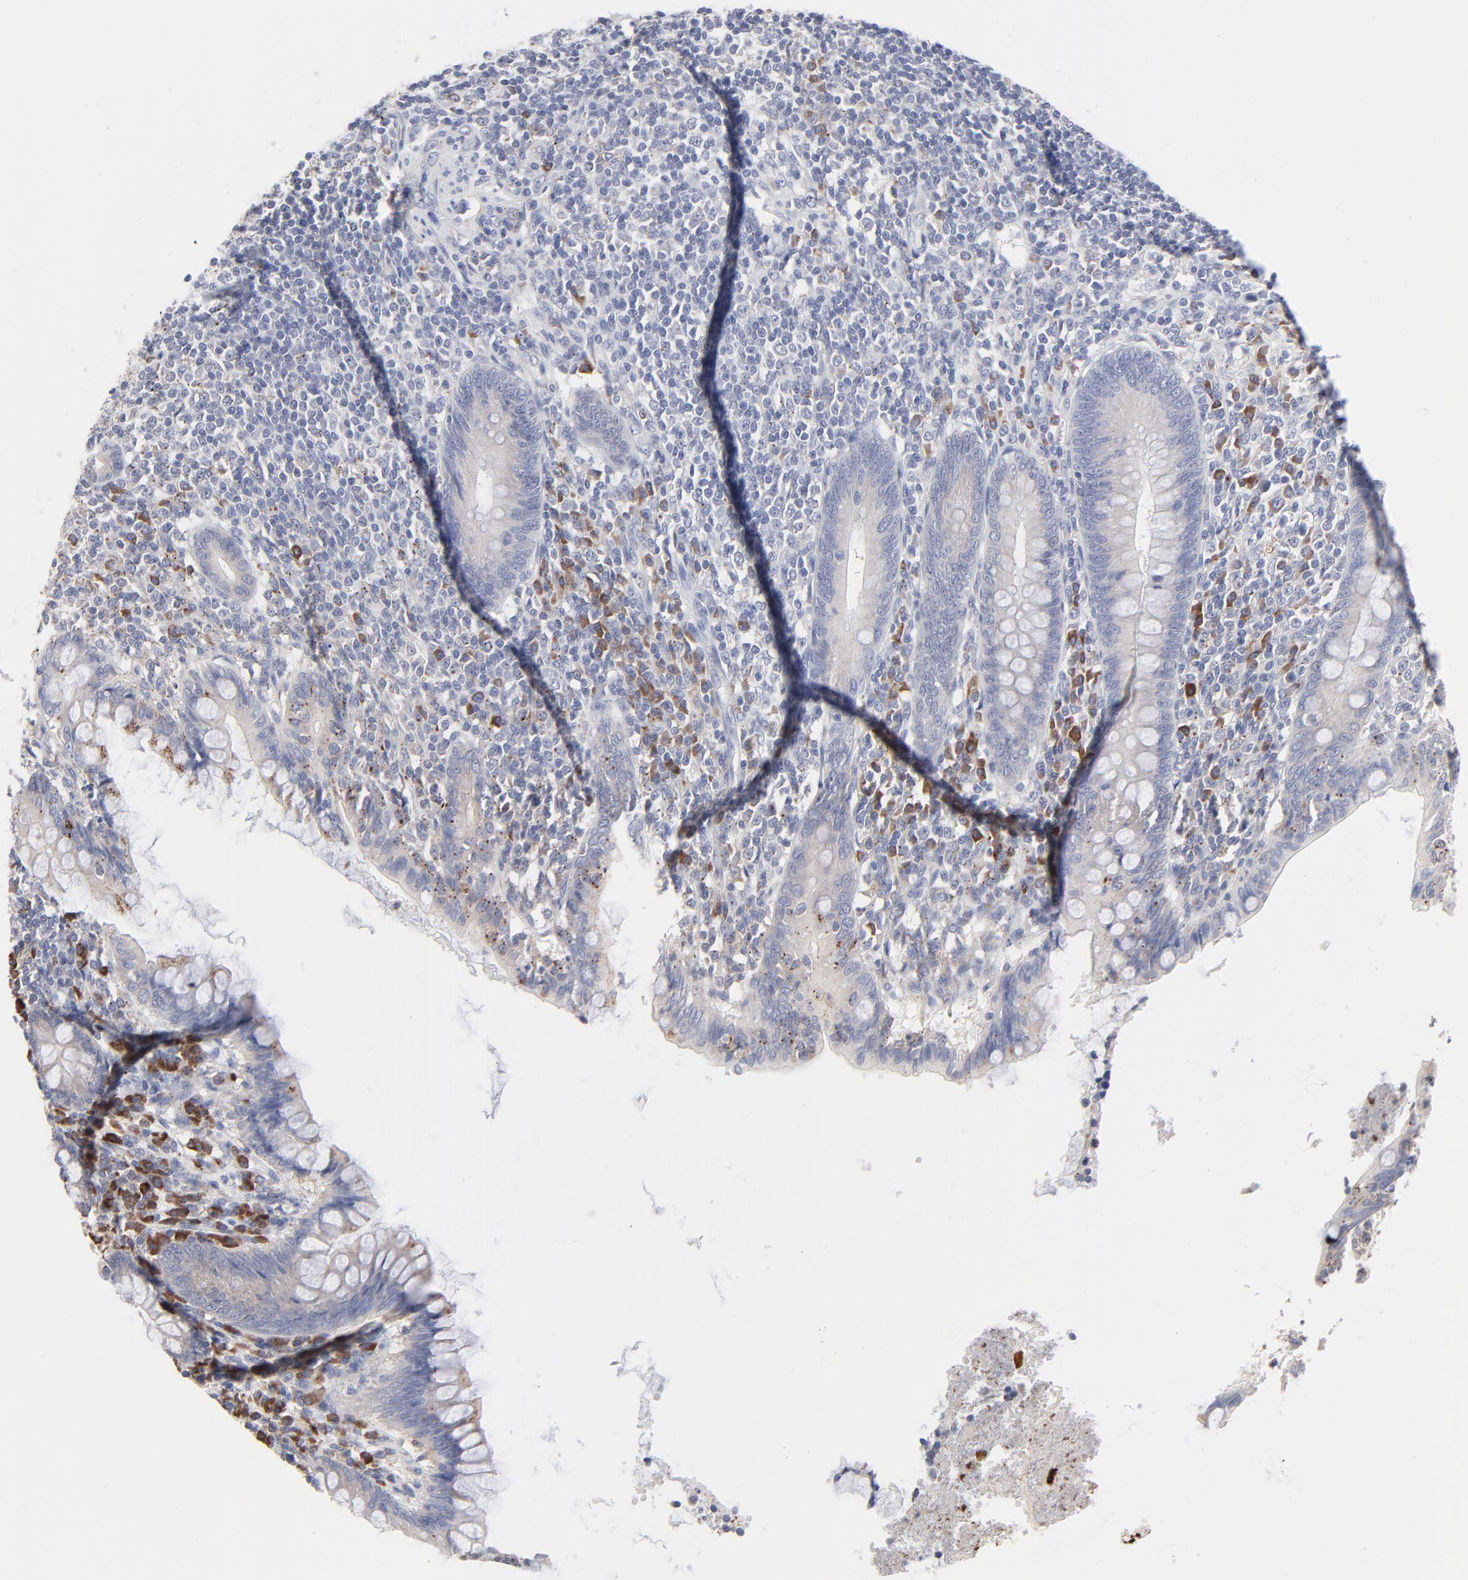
{"staining": {"intensity": "weak", "quantity": ">75%", "location": "cytoplasmic/membranous"}, "tissue": "appendix", "cell_type": "Glandular cells", "image_type": "normal", "snomed": [{"axis": "morphology", "description": "Normal tissue, NOS"}, {"axis": "topography", "description": "Appendix"}], "caption": "A micrograph showing weak cytoplasmic/membranous expression in approximately >75% of glandular cells in unremarkable appendix, as visualized by brown immunohistochemical staining.", "gene": "TRIM22", "patient": {"sex": "female", "age": 66}}